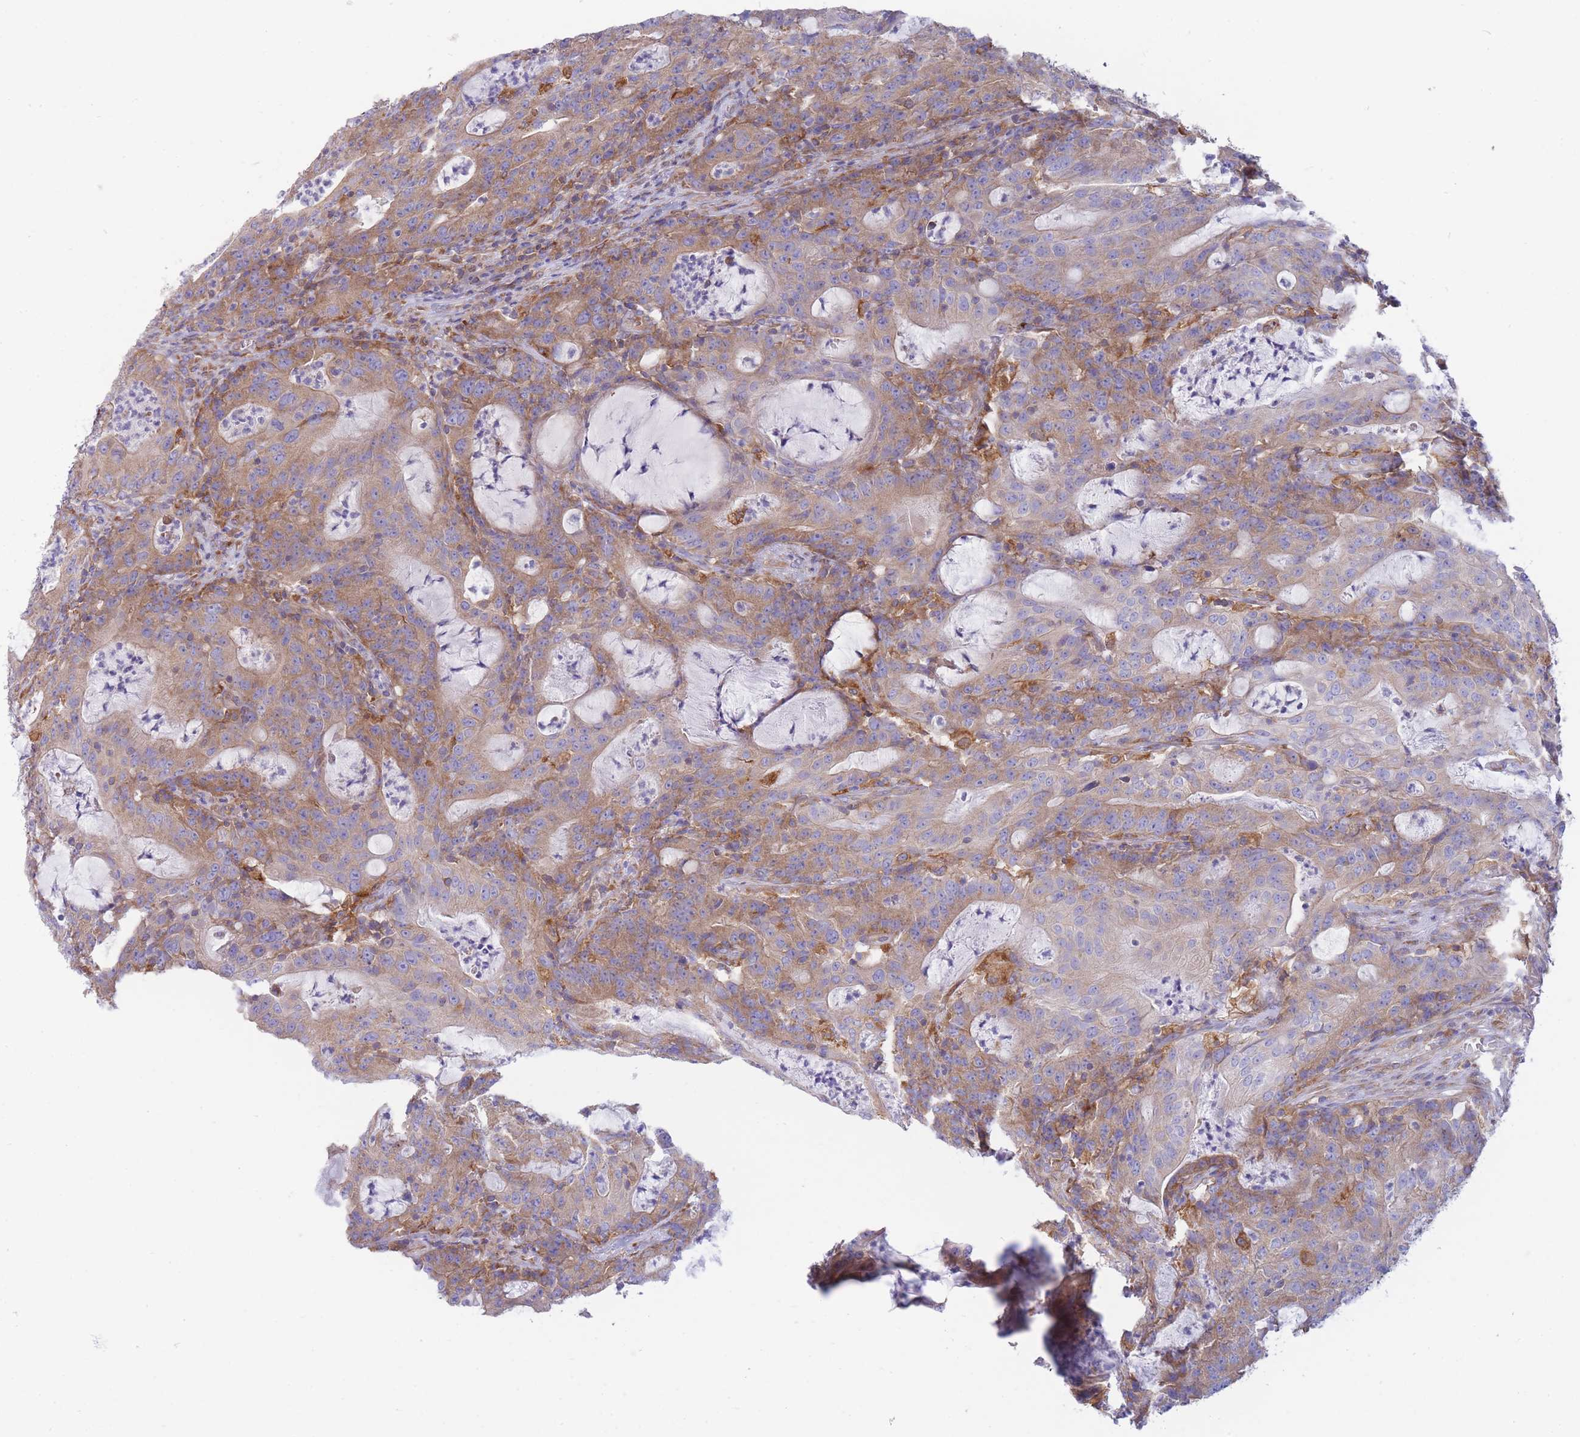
{"staining": {"intensity": "moderate", "quantity": "25%-75%", "location": "cytoplasmic/membranous"}, "tissue": "colorectal cancer", "cell_type": "Tumor cells", "image_type": "cancer", "snomed": [{"axis": "morphology", "description": "Adenocarcinoma, NOS"}, {"axis": "topography", "description": "Colon"}], "caption": "High-magnification brightfield microscopy of colorectal cancer stained with DAB (3,3'-diaminobenzidine) (brown) and counterstained with hematoxylin (blue). tumor cells exhibit moderate cytoplasmic/membranous expression is seen in approximately25%-75% of cells.", "gene": "SH2B2", "patient": {"sex": "male", "age": 83}}